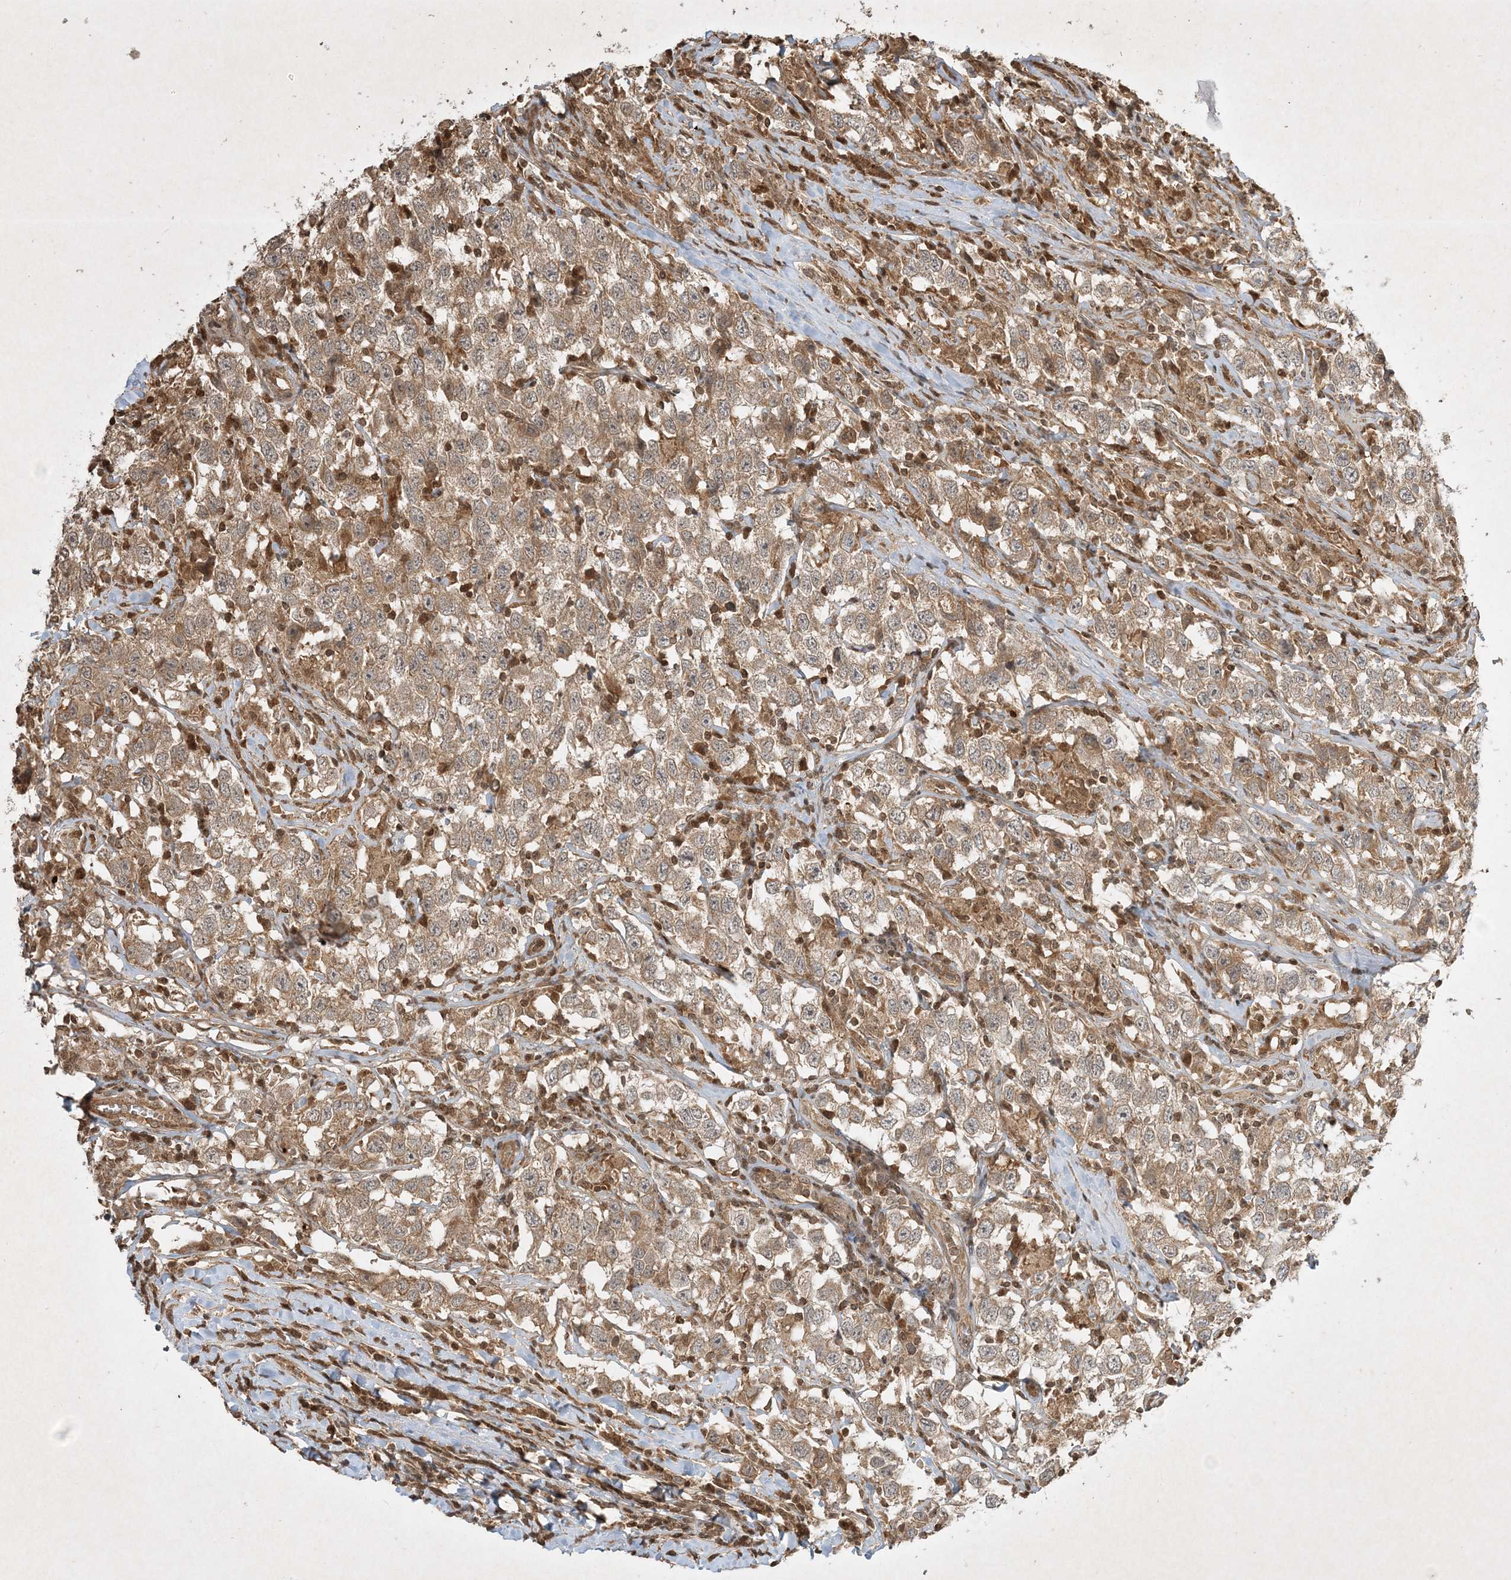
{"staining": {"intensity": "moderate", "quantity": ">75%", "location": "cytoplasmic/membranous"}, "tissue": "testis cancer", "cell_type": "Tumor cells", "image_type": "cancer", "snomed": [{"axis": "morphology", "description": "Seminoma, NOS"}, {"axis": "topography", "description": "Testis"}], "caption": "An image of human seminoma (testis) stained for a protein shows moderate cytoplasmic/membranous brown staining in tumor cells.", "gene": "PLTP", "patient": {"sex": "male", "age": 41}}